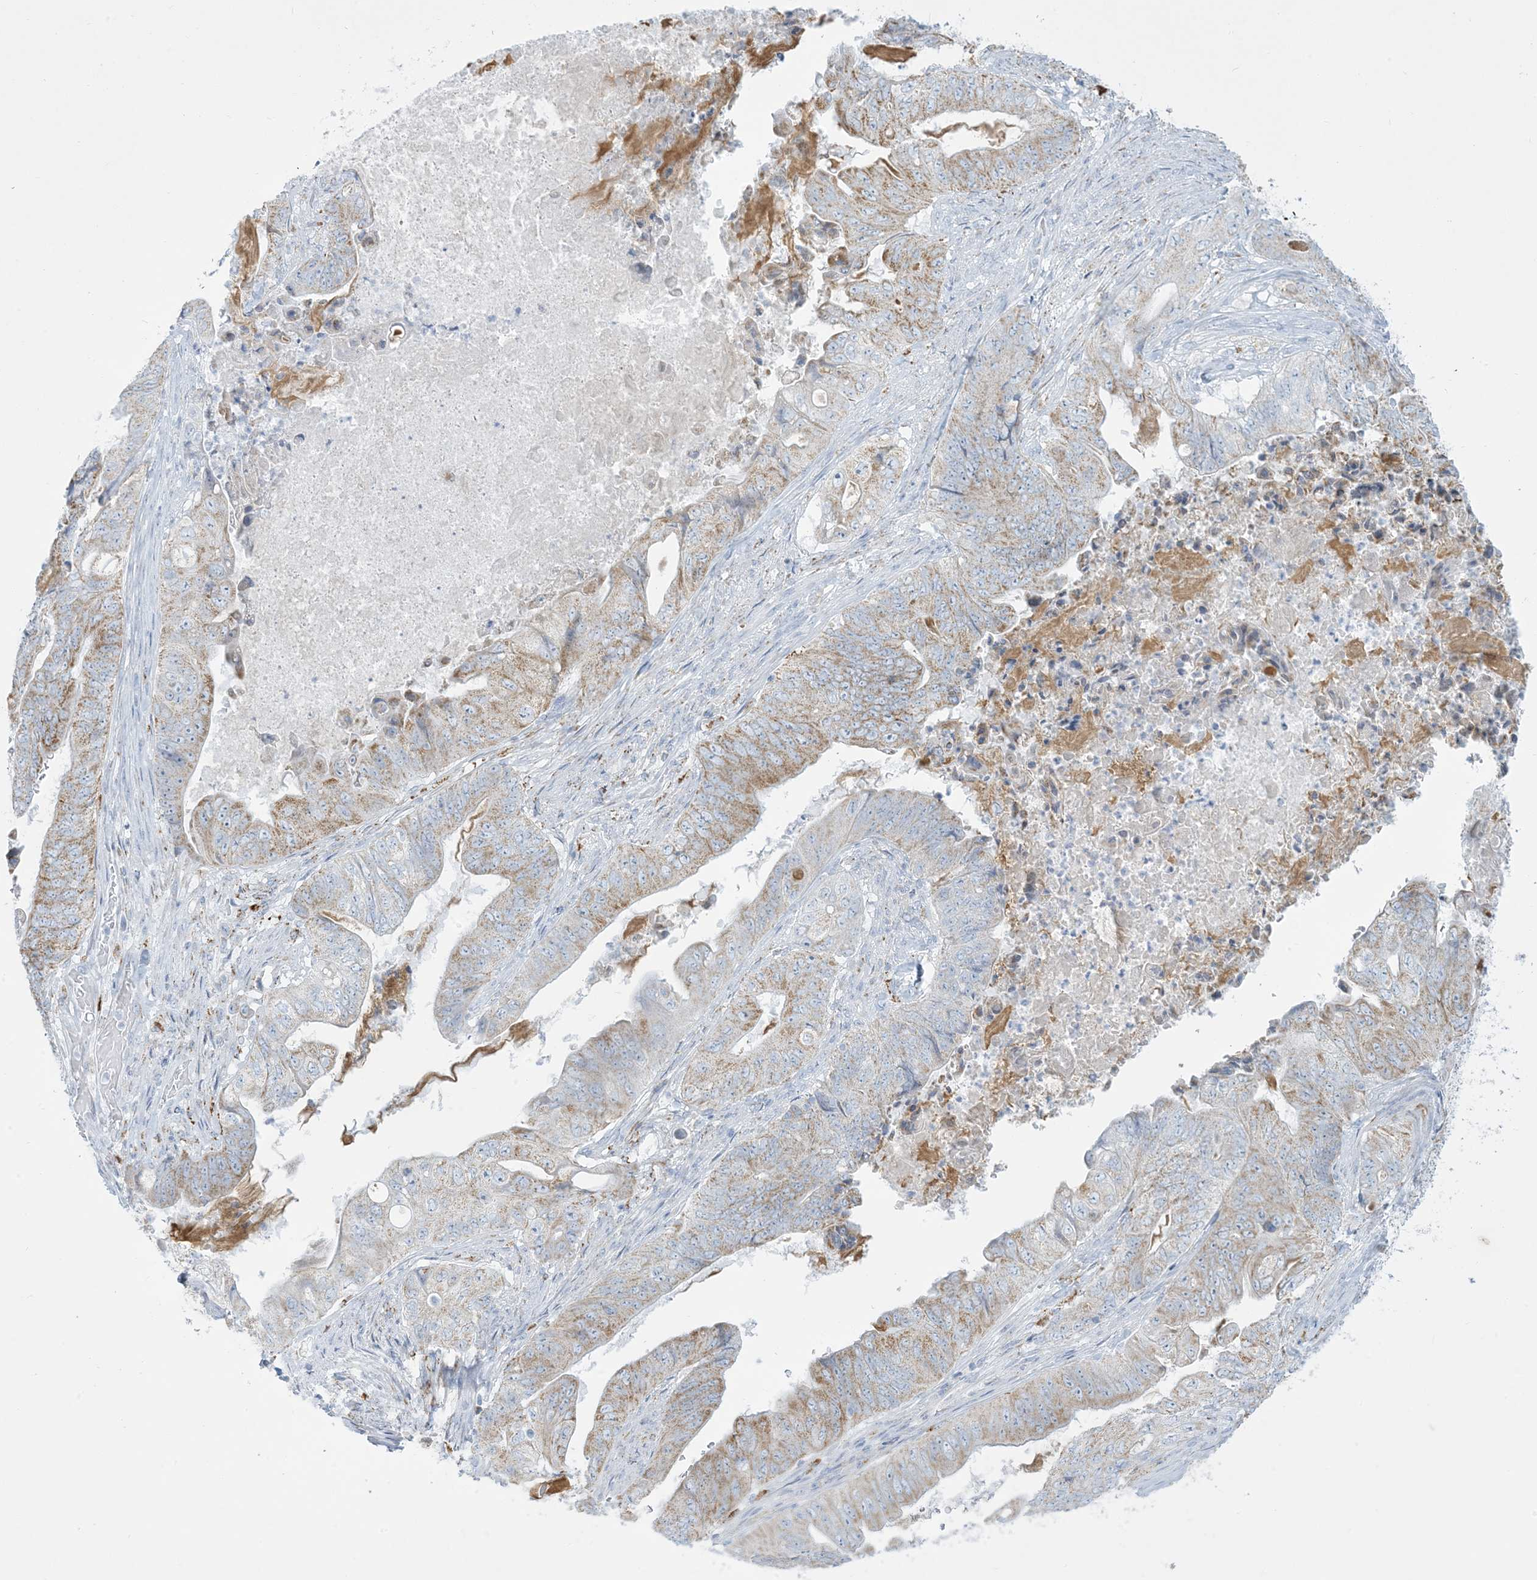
{"staining": {"intensity": "moderate", "quantity": "25%-75%", "location": "cytoplasmic/membranous"}, "tissue": "stomach cancer", "cell_type": "Tumor cells", "image_type": "cancer", "snomed": [{"axis": "morphology", "description": "Adenocarcinoma, NOS"}, {"axis": "topography", "description": "Stomach"}], "caption": "Brown immunohistochemical staining in human stomach adenocarcinoma reveals moderate cytoplasmic/membranous staining in about 25%-75% of tumor cells.", "gene": "ZDHHC4", "patient": {"sex": "female", "age": 73}}